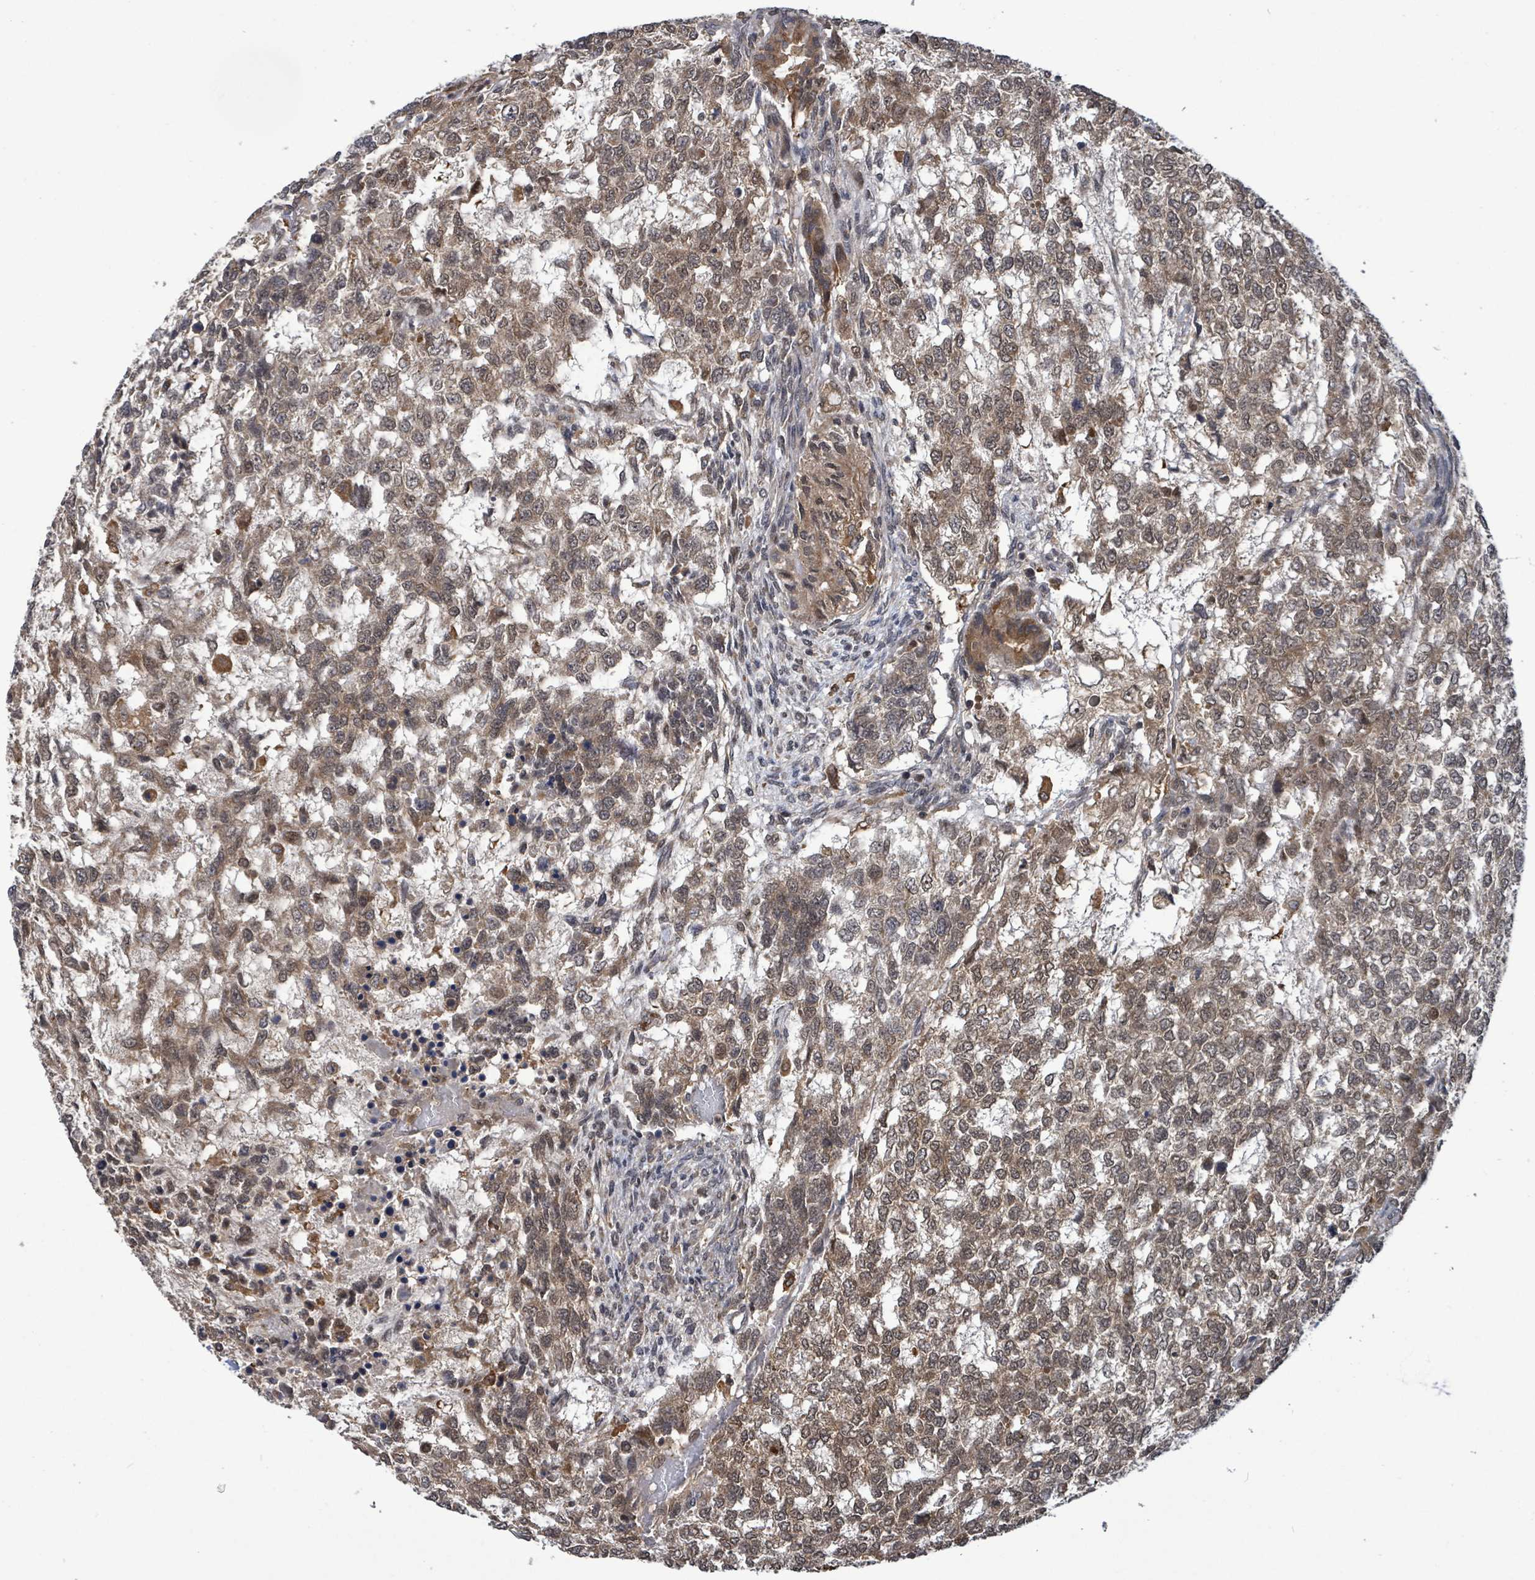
{"staining": {"intensity": "moderate", "quantity": ">75%", "location": "cytoplasmic/membranous"}, "tissue": "testis cancer", "cell_type": "Tumor cells", "image_type": "cancer", "snomed": [{"axis": "morphology", "description": "Carcinoma, Embryonal, NOS"}, {"axis": "topography", "description": "Testis"}], "caption": "Immunohistochemical staining of testis cancer displays medium levels of moderate cytoplasmic/membranous expression in approximately >75% of tumor cells.", "gene": "FBXO6", "patient": {"sex": "male", "age": 23}}